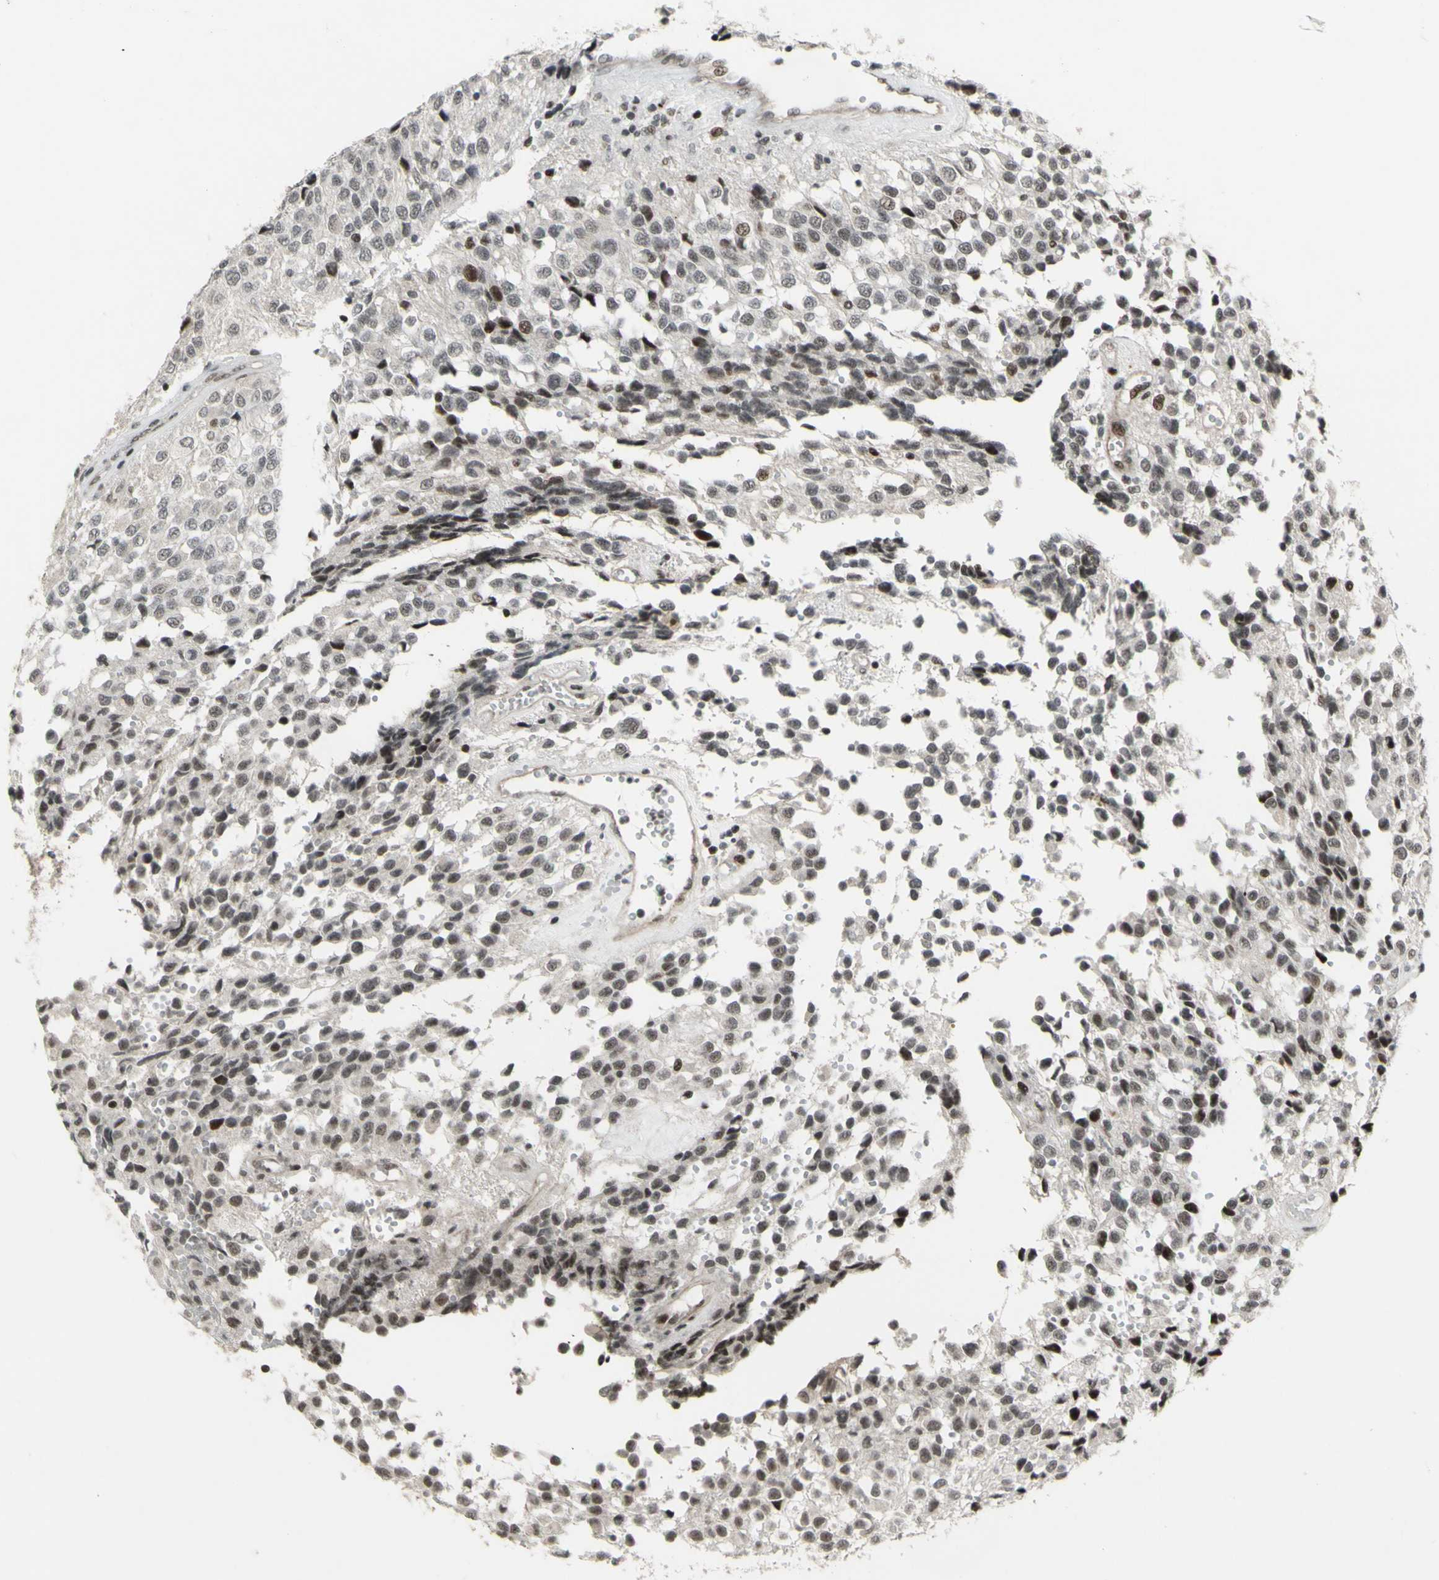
{"staining": {"intensity": "moderate", "quantity": "<25%", "location": "nuclear"}, "tissue": "glioma", "cell_type": "Tumor cells", "image_type": "cancer", "snomed": [{"axis": "morphology", "description": "Glioma, malignant, High grade"}, {"axis": "topography", "description": "Brain"}], "caption": "Protein staining reveals moderate nuclear expression in approximately <25% of tumor cells in glioma.", "gene": "SUPT6H", "patient": {"sex": "male", "age": 32}}